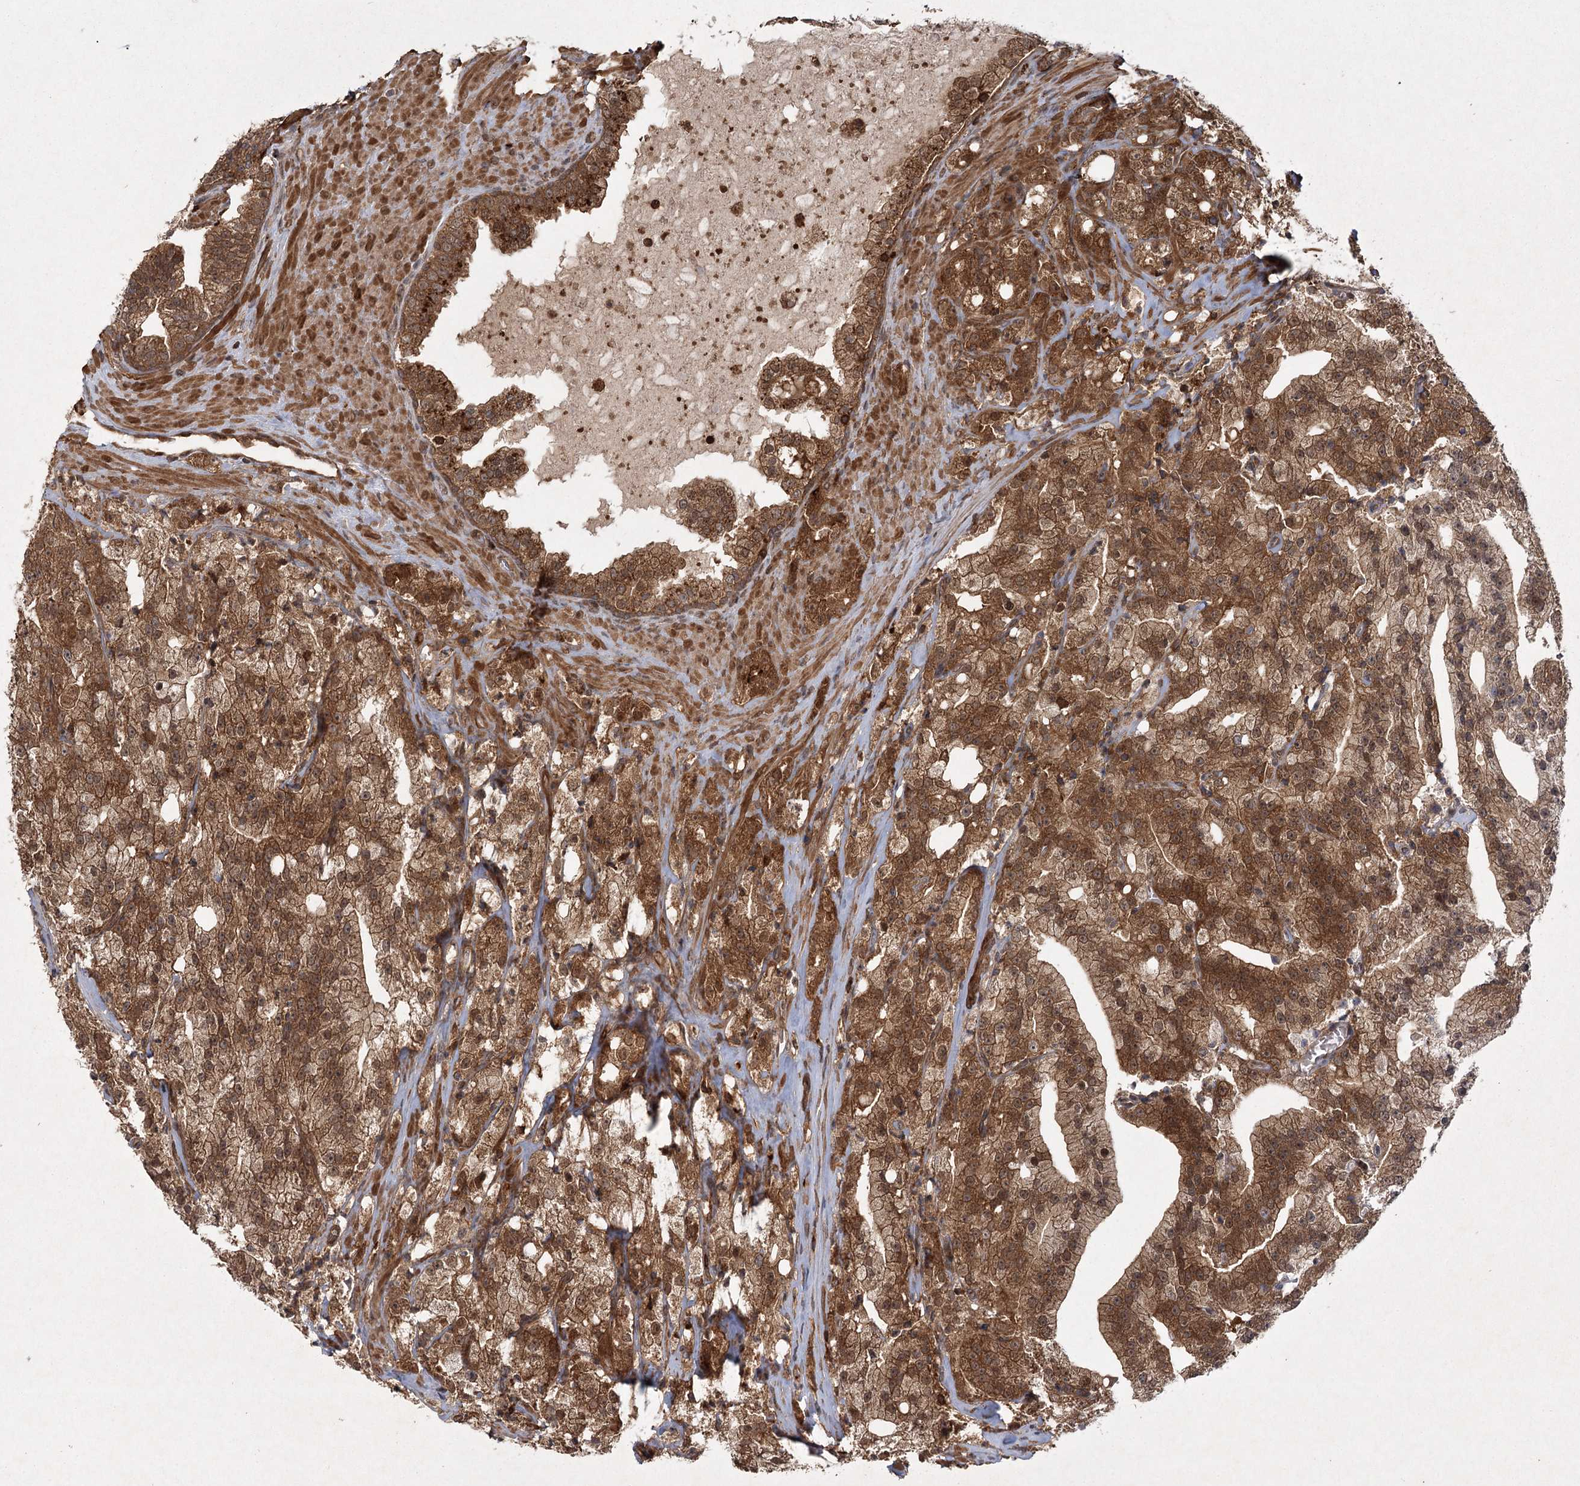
{"staining": {"intensity": "strong", "quantity": ">75%", "location": "cytoplasmic/membranous,nuclear"}, "tissue": "prostate cancer", "cell_type": "Tumor cells", "image_type": "cancer", "snomed": [{"axis": "morphology", "description": "Adenocarcinoma, High grade"}, {"axis": "topography", "description": "Prostate"}], "caption": "Human adenocarcinoma (high-grade) (prostate) stained with a protein marker shows strong staining in tumor cells.", "gene": "MDFIC", "patient": {"sex": "male", "age": 64}}